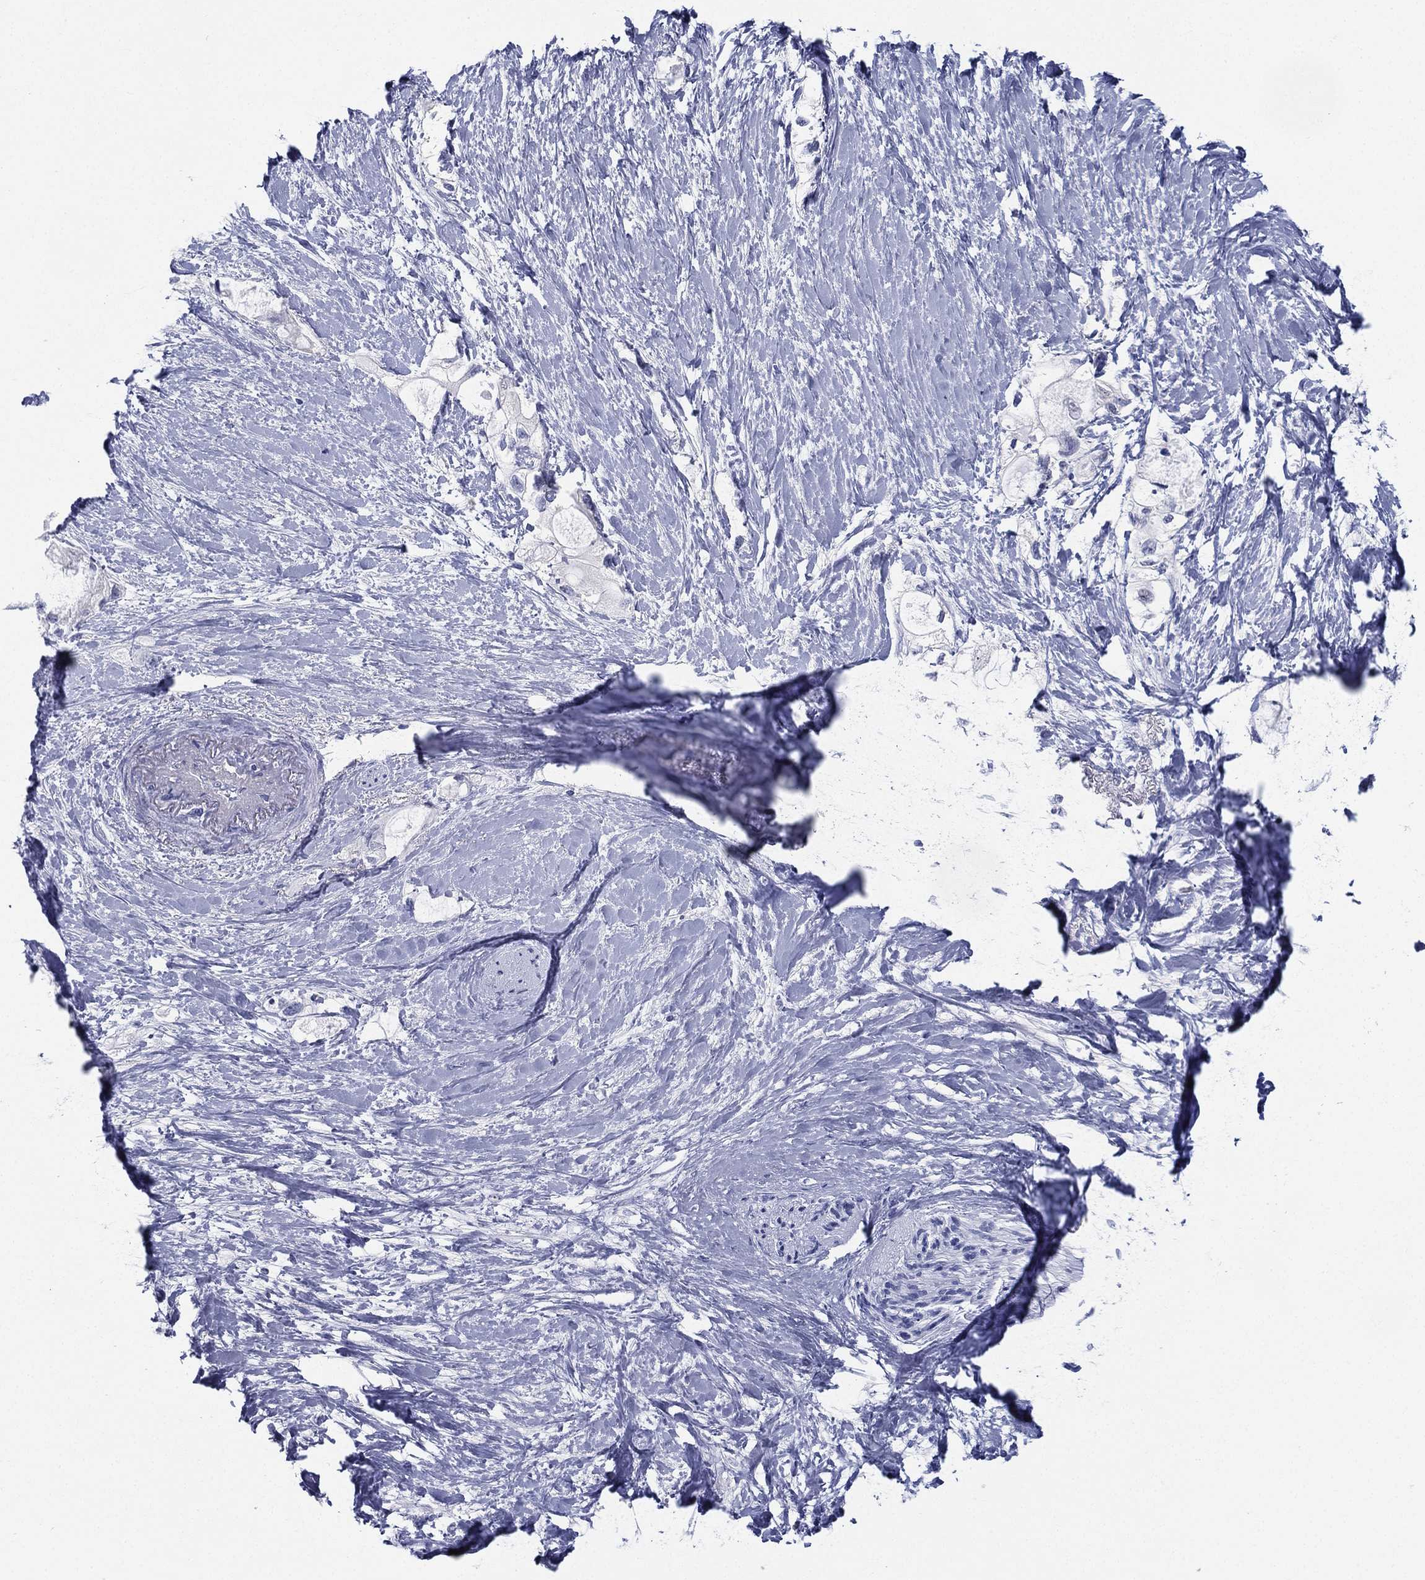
{"staining": {"intensity": "negative", "quantity": "none", "location": "none"}, "tissue": "pancreatic cancer", "cell_type": "Tumor cells", "image_type": "cancer", "snomed": [{"axis": "morphology", "description": "Adenocarcinoma, NOS"}, {"axis": "topography", "description": "Pancreas"}], "caption": "DAB immunohistochemical staining of adenocarcinoma (pancreatic) demonstrates no significant staining in tumor cells. (DAB (3,3'-diaminobenzidine) IHC visualized using brightfield microscopy, high magnification).", "gene": "RSPH4A", "patient": {"sex": "female", "age": 56}}